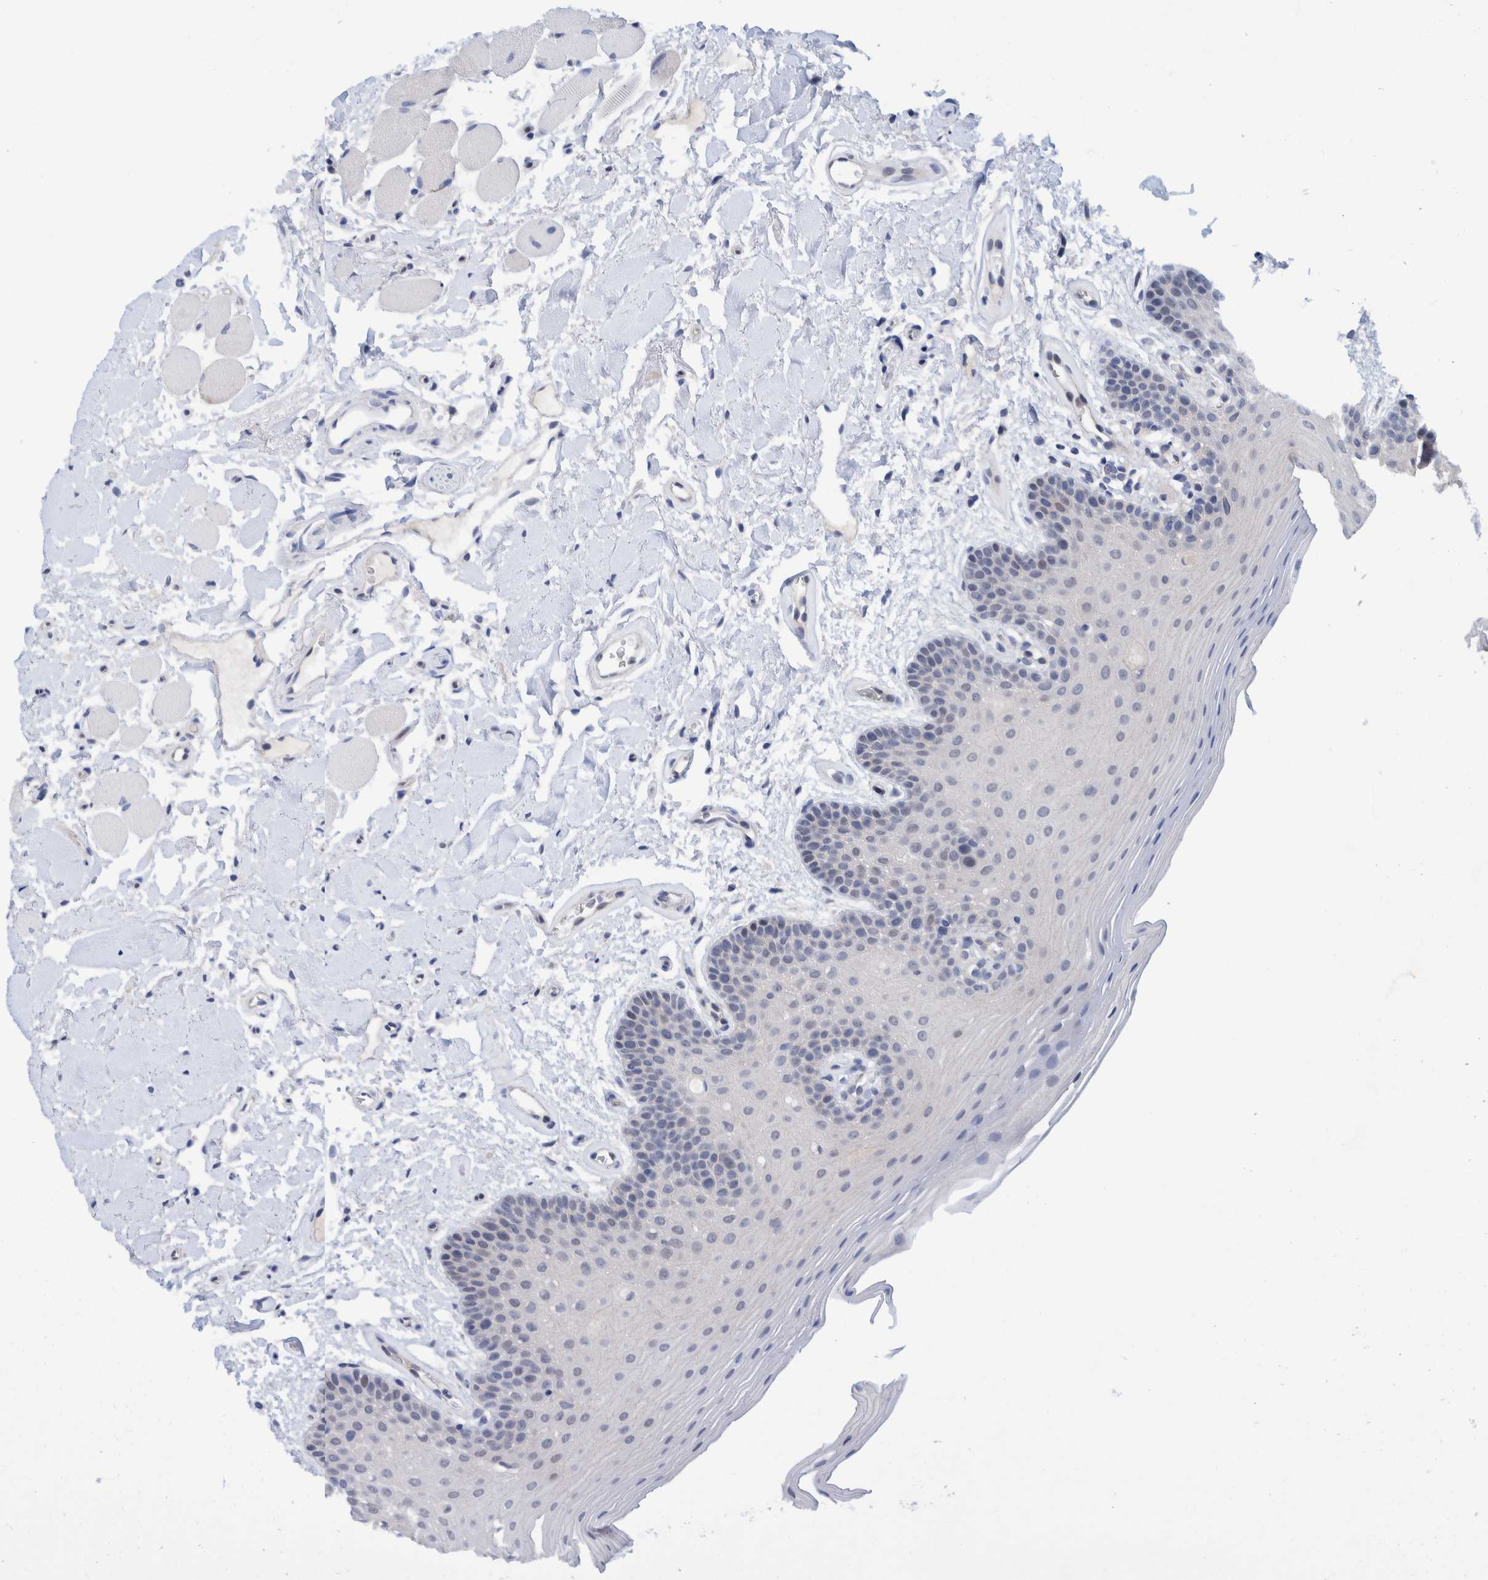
{"staining": {"intensity": "negative", "quantity": "none", "location": "none"}, "tissue": "oral mucosa", "cell_type": "Squamous epithelial cells", "image_type": "normal", "snomed": [{"axis": "morphology", "description": "Normal tissue, NOS"}, {"axis": "topography", "description": "Oral tissue"}], "caption": "Image shows no significant protein expression in squamous epithelial cells of normal oral mucosa. Nuclei are stained in blue.", "gene": "PFAS", "patient": {"sex": "male", "age": 62}}